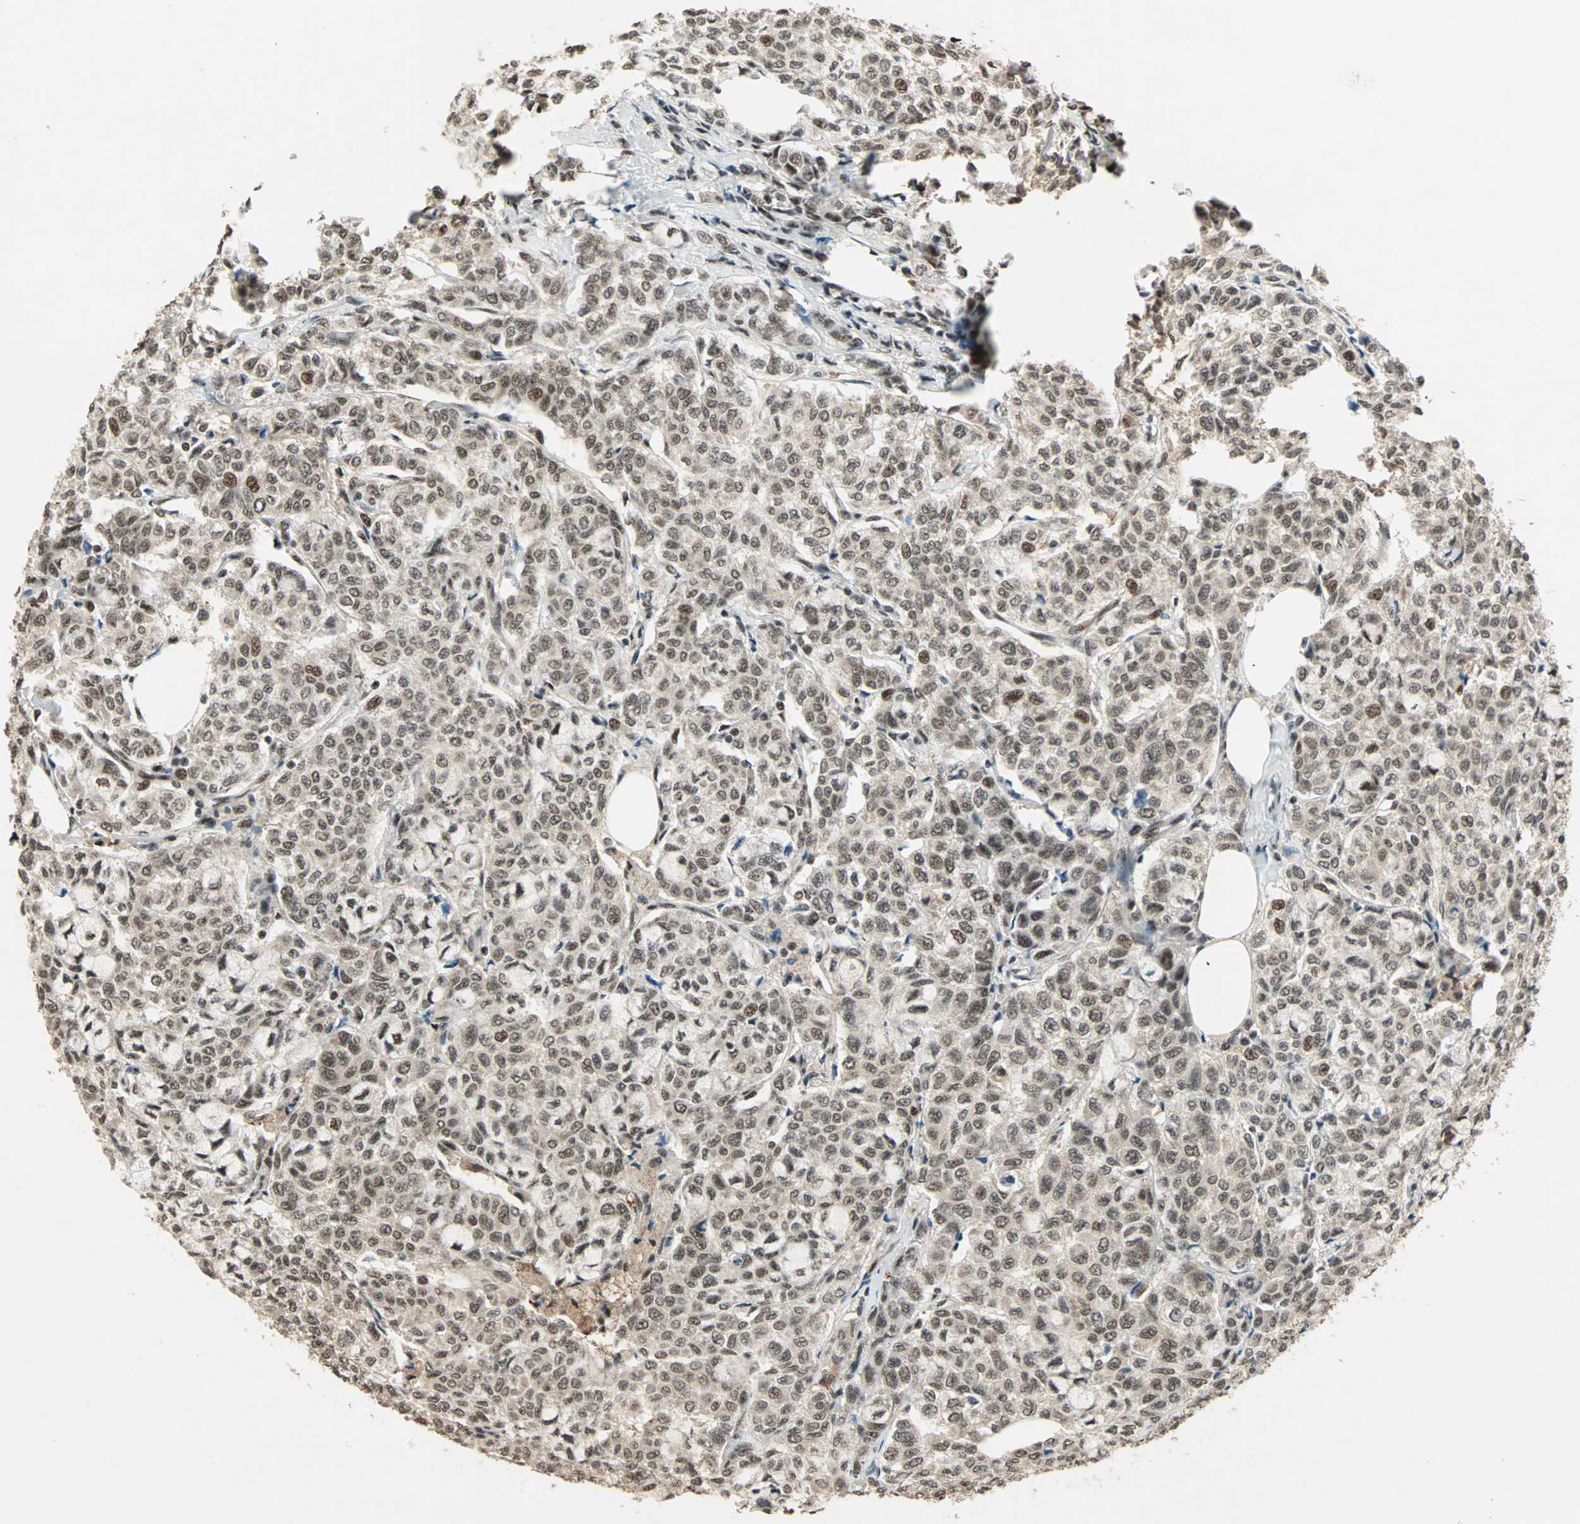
{"staining": {"intensity": "moderate", "quantity": ">75%", "location": "cytoplasmic/membranous,nuclear"}, "tissue": "breast cancer", "cell_type": "Tumor cells", "image_type": "cancer", "snomed": [{"axis": "morphology", "description": "Lobular carcinoma"}, {"axis": "topography", "description": "Breast"}], "caption": "Moderate cytoplasmic/membranous and nuclear positivity is seen in about >75% of tumor cells in lobular carcinoma (breast). Nuclei are stained in blue.", "gene": "ZNF44", "patient": {"sex": "female", "age": 60}}